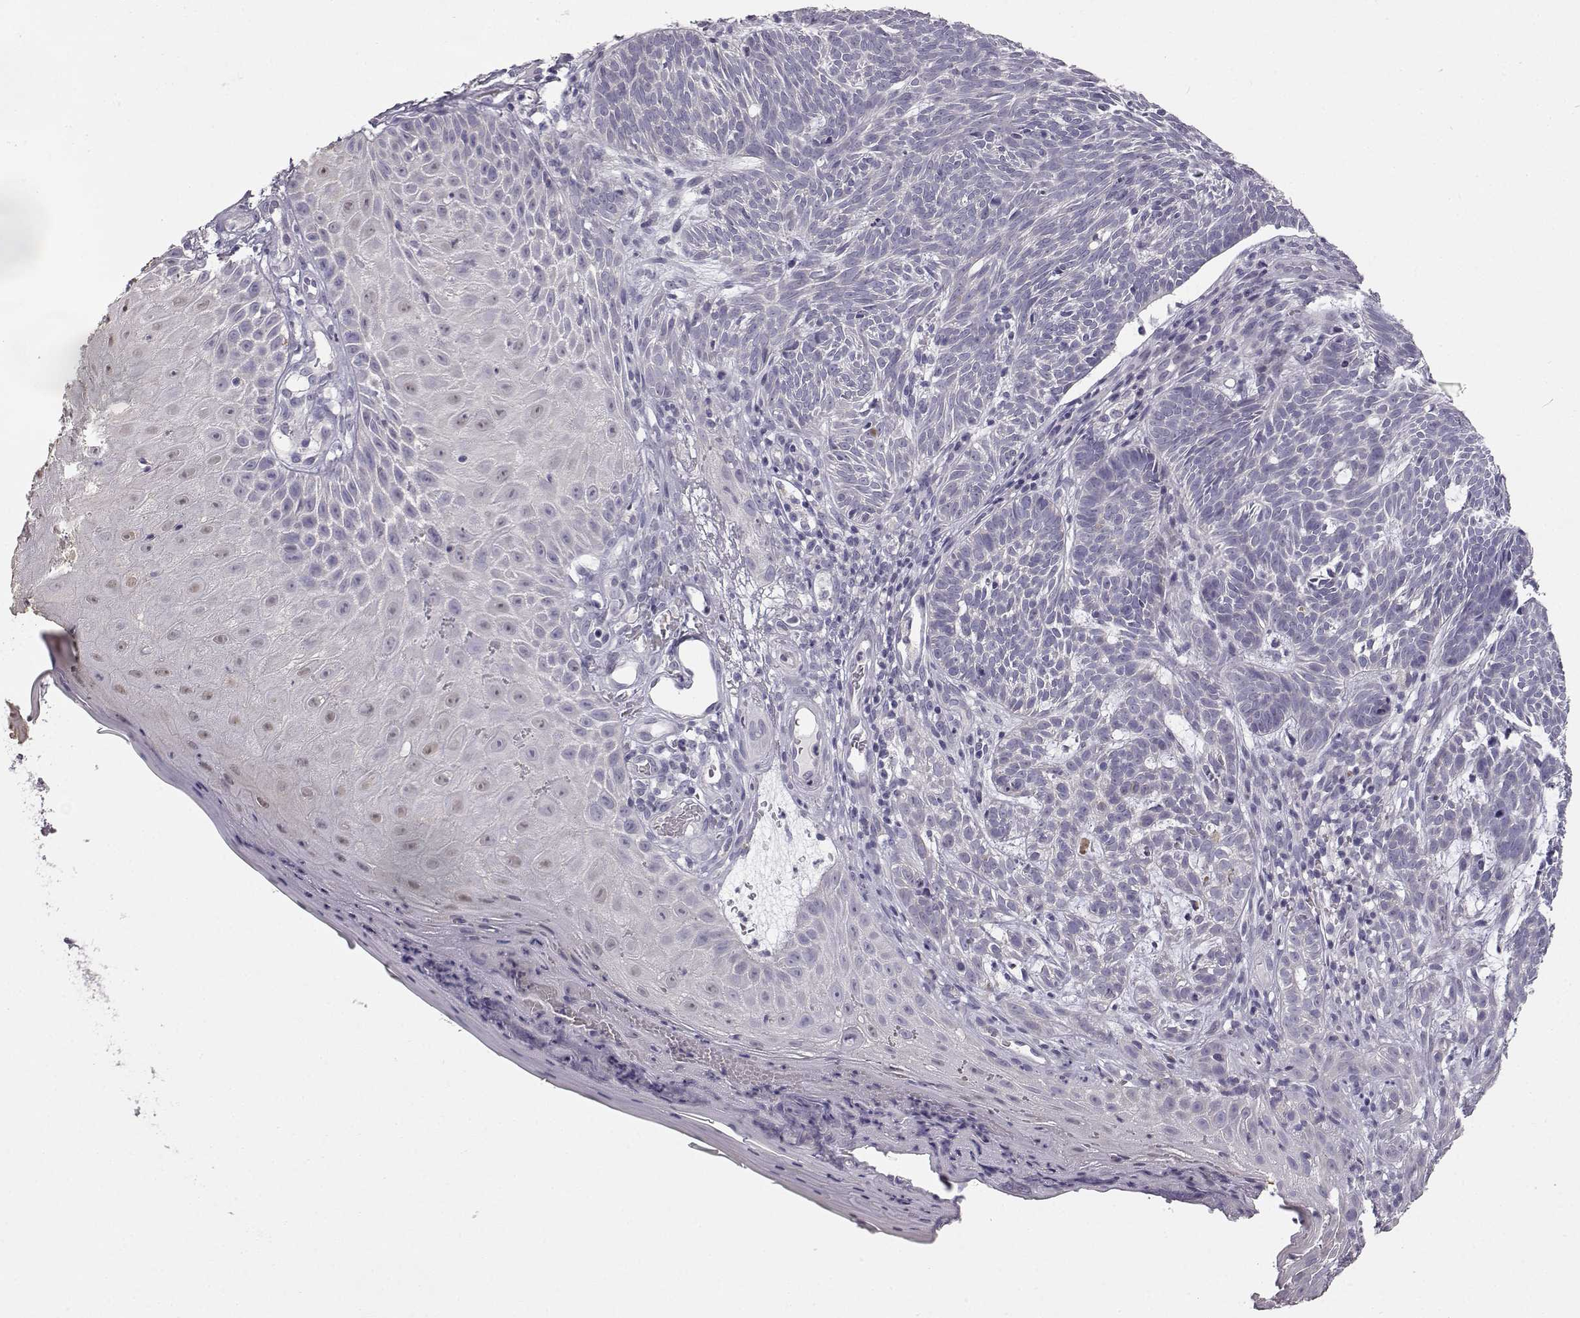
{"staining": {"intensity": "negative", "quantity": "none", "location": "none"}, "tissue": "skin cancer", "cell_type": "Tumor cells", "image_type": "cancer", "snomed": [{"axis": "morphology", "description": "Basal cell carcinoma"}, {"axis": "topography", "description": "Skin"}], "caption": "A high-resolution photomicrograph shows IHC staining of skin basal cell carcinoma, which reveals no significant expression in tumor cells.", "gene": "MYCBPAP", "patient": {"sex": "male", "age": 59}}